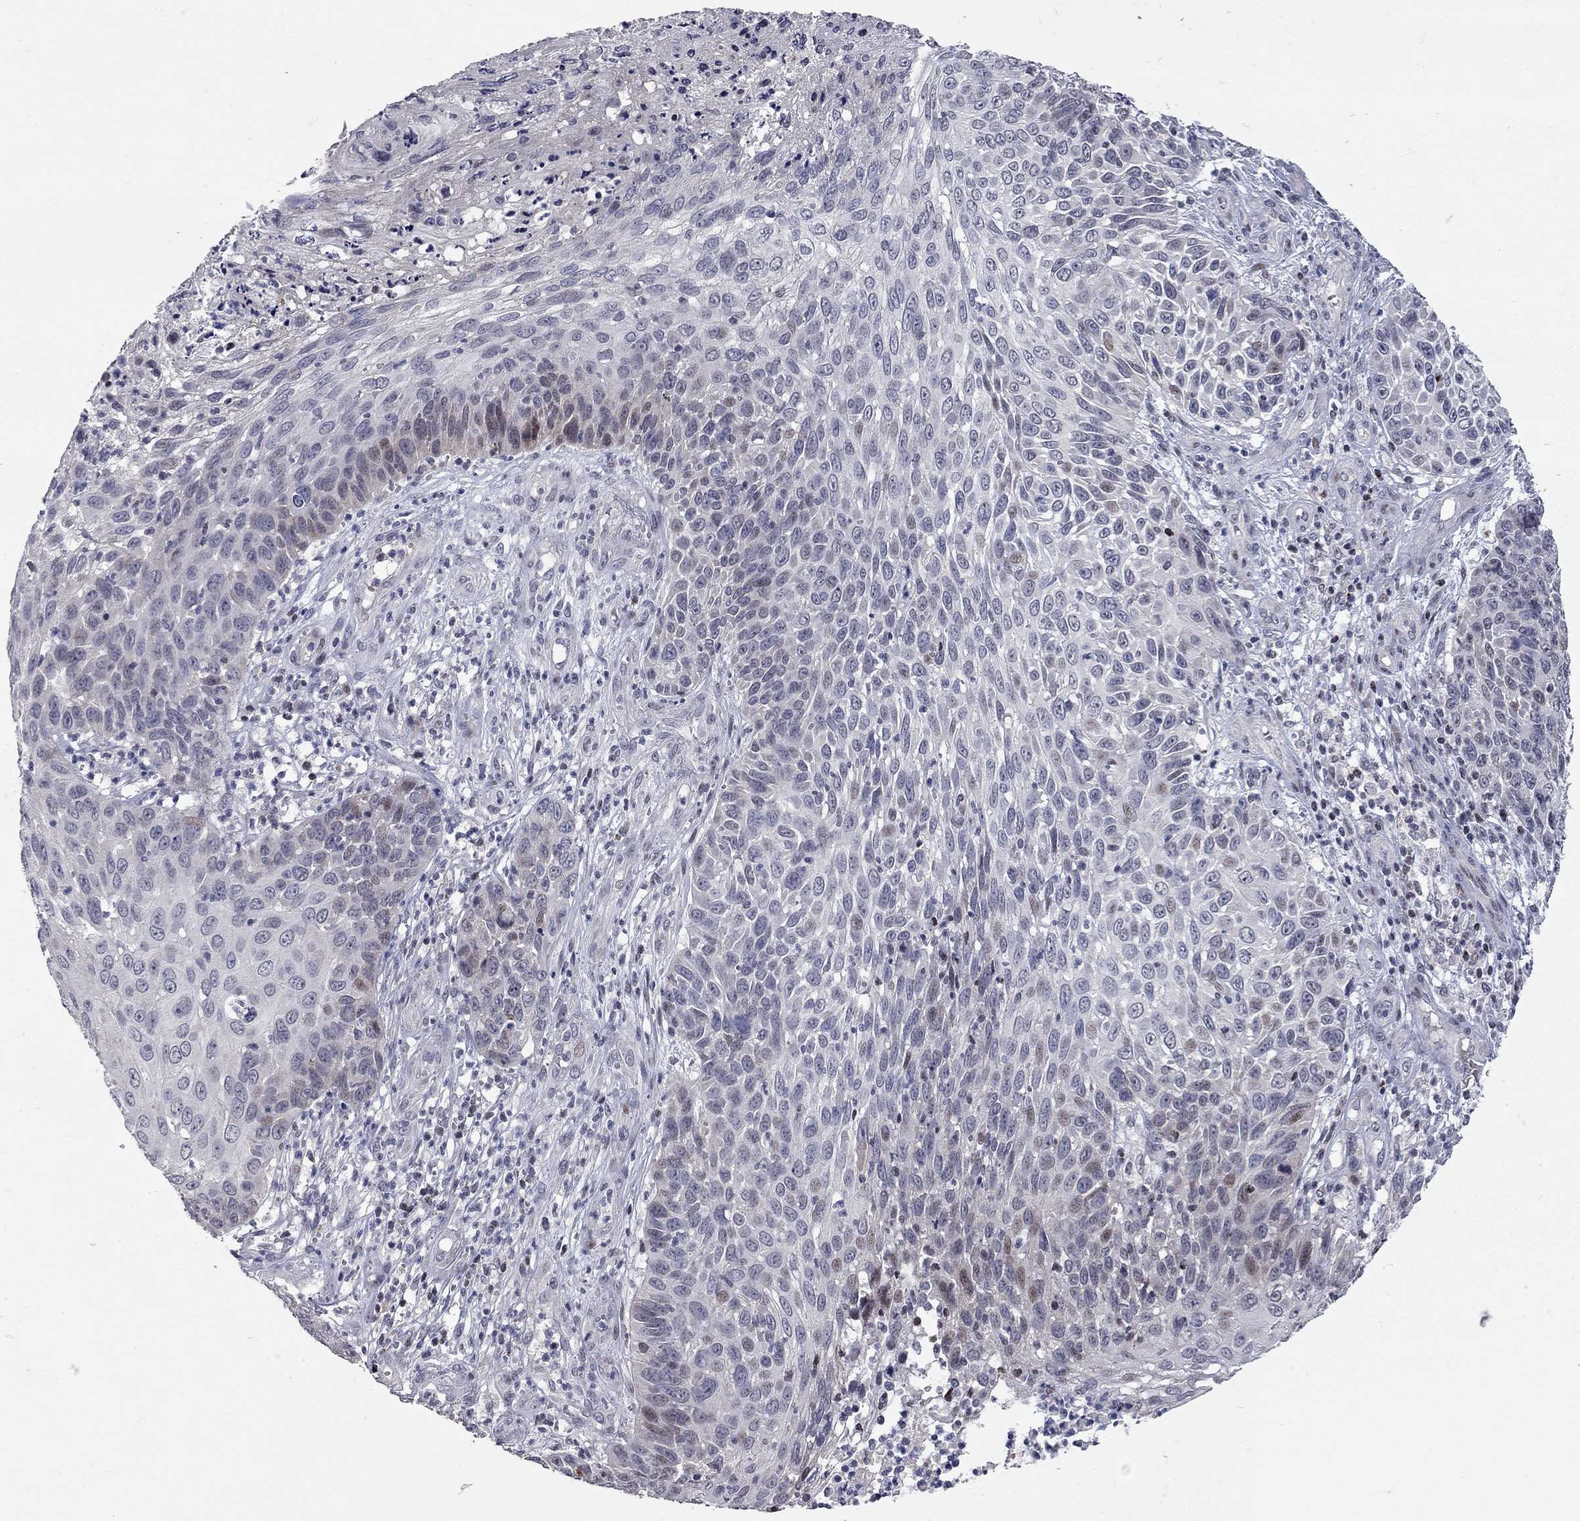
{"staining": {"intensity": "weak", "quantity": "<25%", "location": "nuclear"}, "tissue": "skin cancer", "cell_type": "Tumor cells", "image_type": "cancer", "snomed": [{"axis": "morphology", "description": "Squamous cell carcinoma, NOS"}, {"axis": "topography", "description": "Skin"}], "caption": "Tumor cells are negative for brown protein staining in skin cancer.", "gene": "HDAC3", "patient": {"sex": "male", "age": 92}}